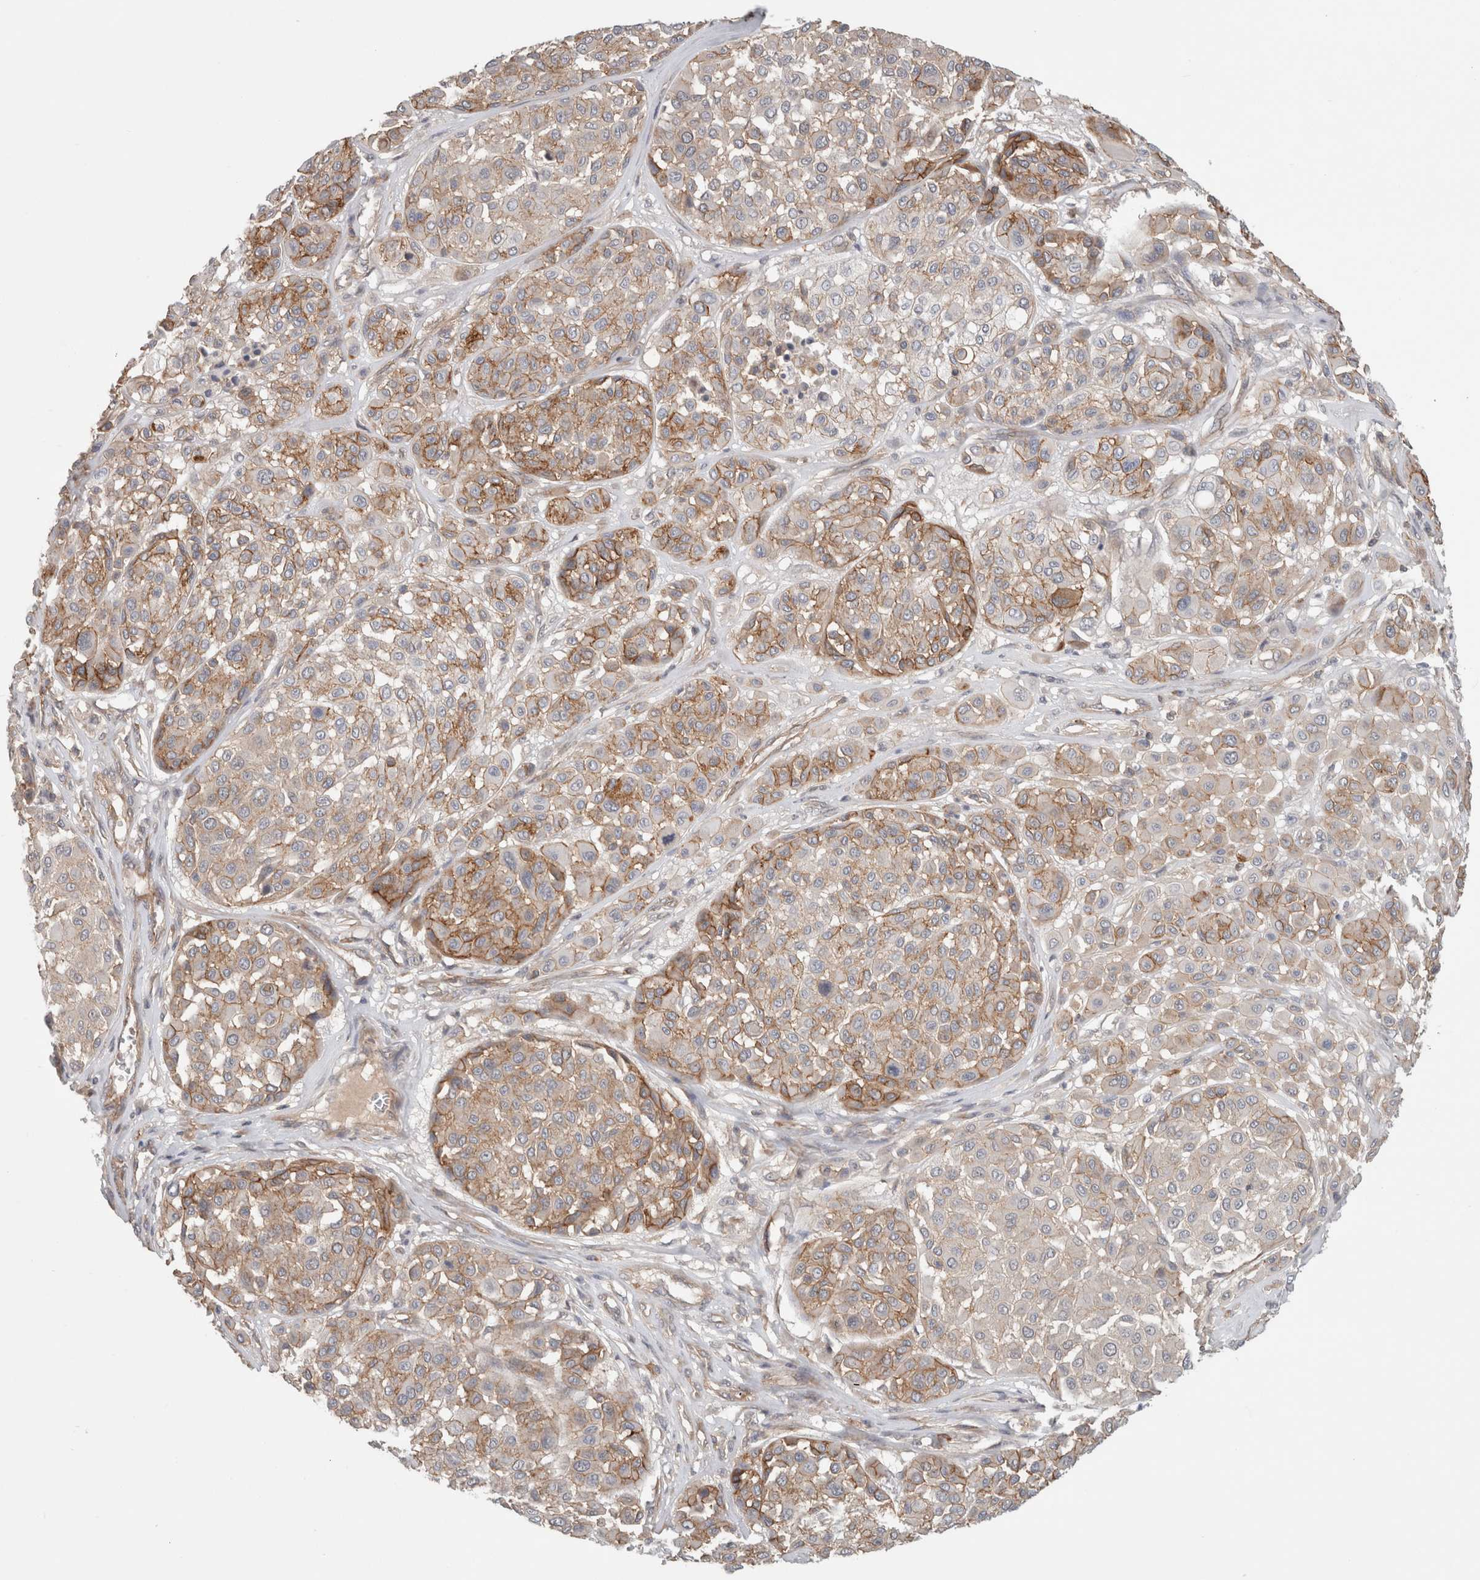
{"staining": {"intensity": "moderate", "quantity": "<25%", "location": "cytoplasmic/membranous"}, "tissue": "melanoma", "cell_type": "Tumor cells", "image_type": "cancer", "snomed": [{"axis": "morphology", "description": "Malignant melanoma, Metastatic site"}, {"axis": "topography", "description": "Soft tissue"}], "caption": "This is an image of immunohistochemistry staining of melanoma, which shows moderate staining in the cytoplasmic/membranous of tumor cells.", "gene": "RASAL2", "patient": {"sex": "male", "age": 41}}